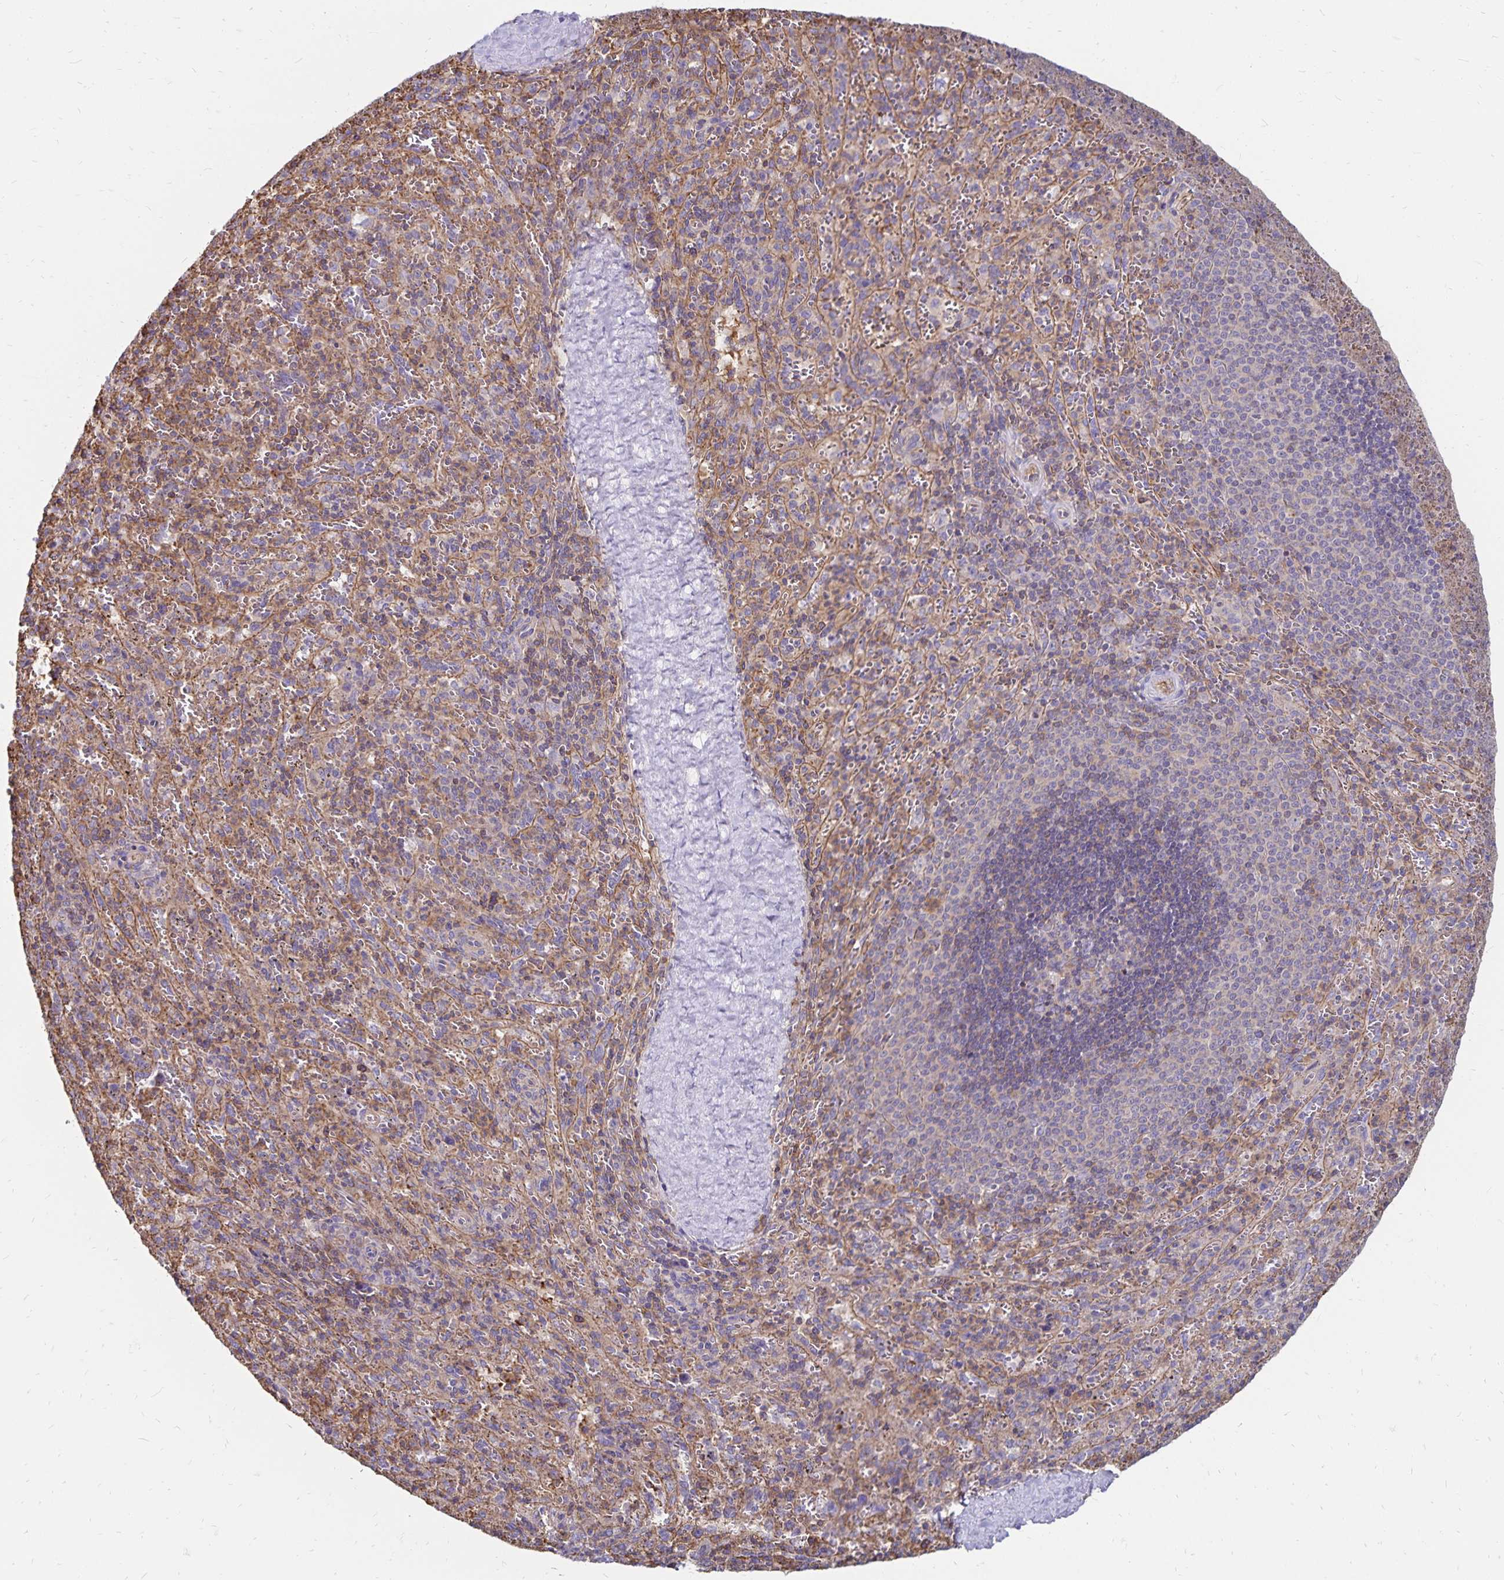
{"staining": {"intensity": "negative", "quantity": "none", "location": "none"}, "tissue": "spleen", "cell_type": "Cells in red pulp", "image_type": "normal", "snomed": [{"axis": "morphology", "description": "Normal tissue, NOS"}, {"axis": "topography", "description": "Spleen"}], "caption": "DAB (3,3'-diaminobenzidine) immunohistochemical staining of benign human spleen displays no significant positivity in cells in red pulp.", "gene": "RPRML", "patient": {"sex": "male", "age": 57}}